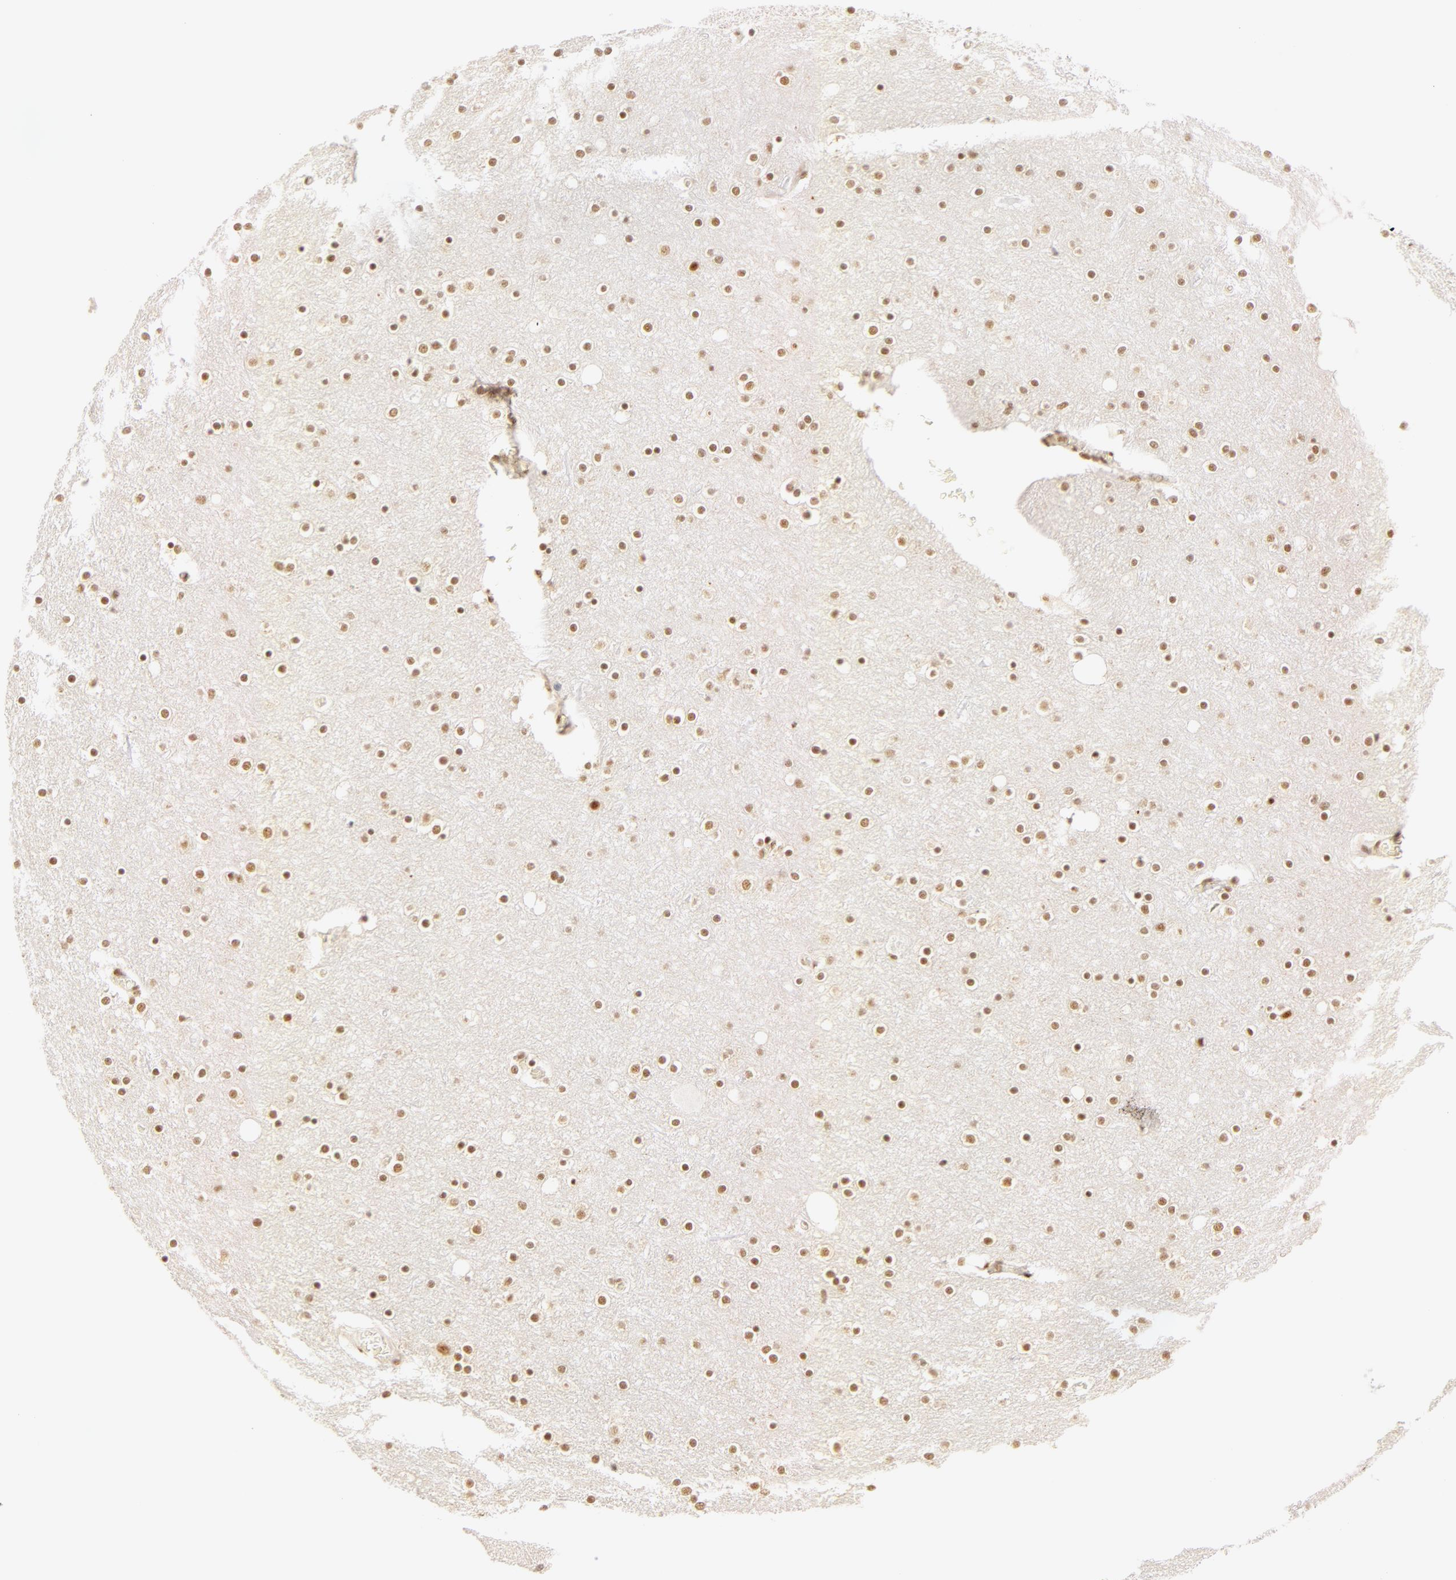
{"staining": {"intensity": "moderate", "quantity": ">75%", "location": "nuclear"}, "tissue": "cerebral cortex", "cell_type": "Endothelial cells", "image_type": "normal", "snomed": [{"axis": "morphology", "description": "Normal tissue, NOS"}, {"axis": "topography", "description": "Cerebral cortex"}], "caption": "Immunohistochemical staining of benign human cerebral cortex displays medium levels of moderate nuclear expression in about >75% of endothelial cells.", "gene": "RBM39", "patient": {"sex": "female", "age": 54}}